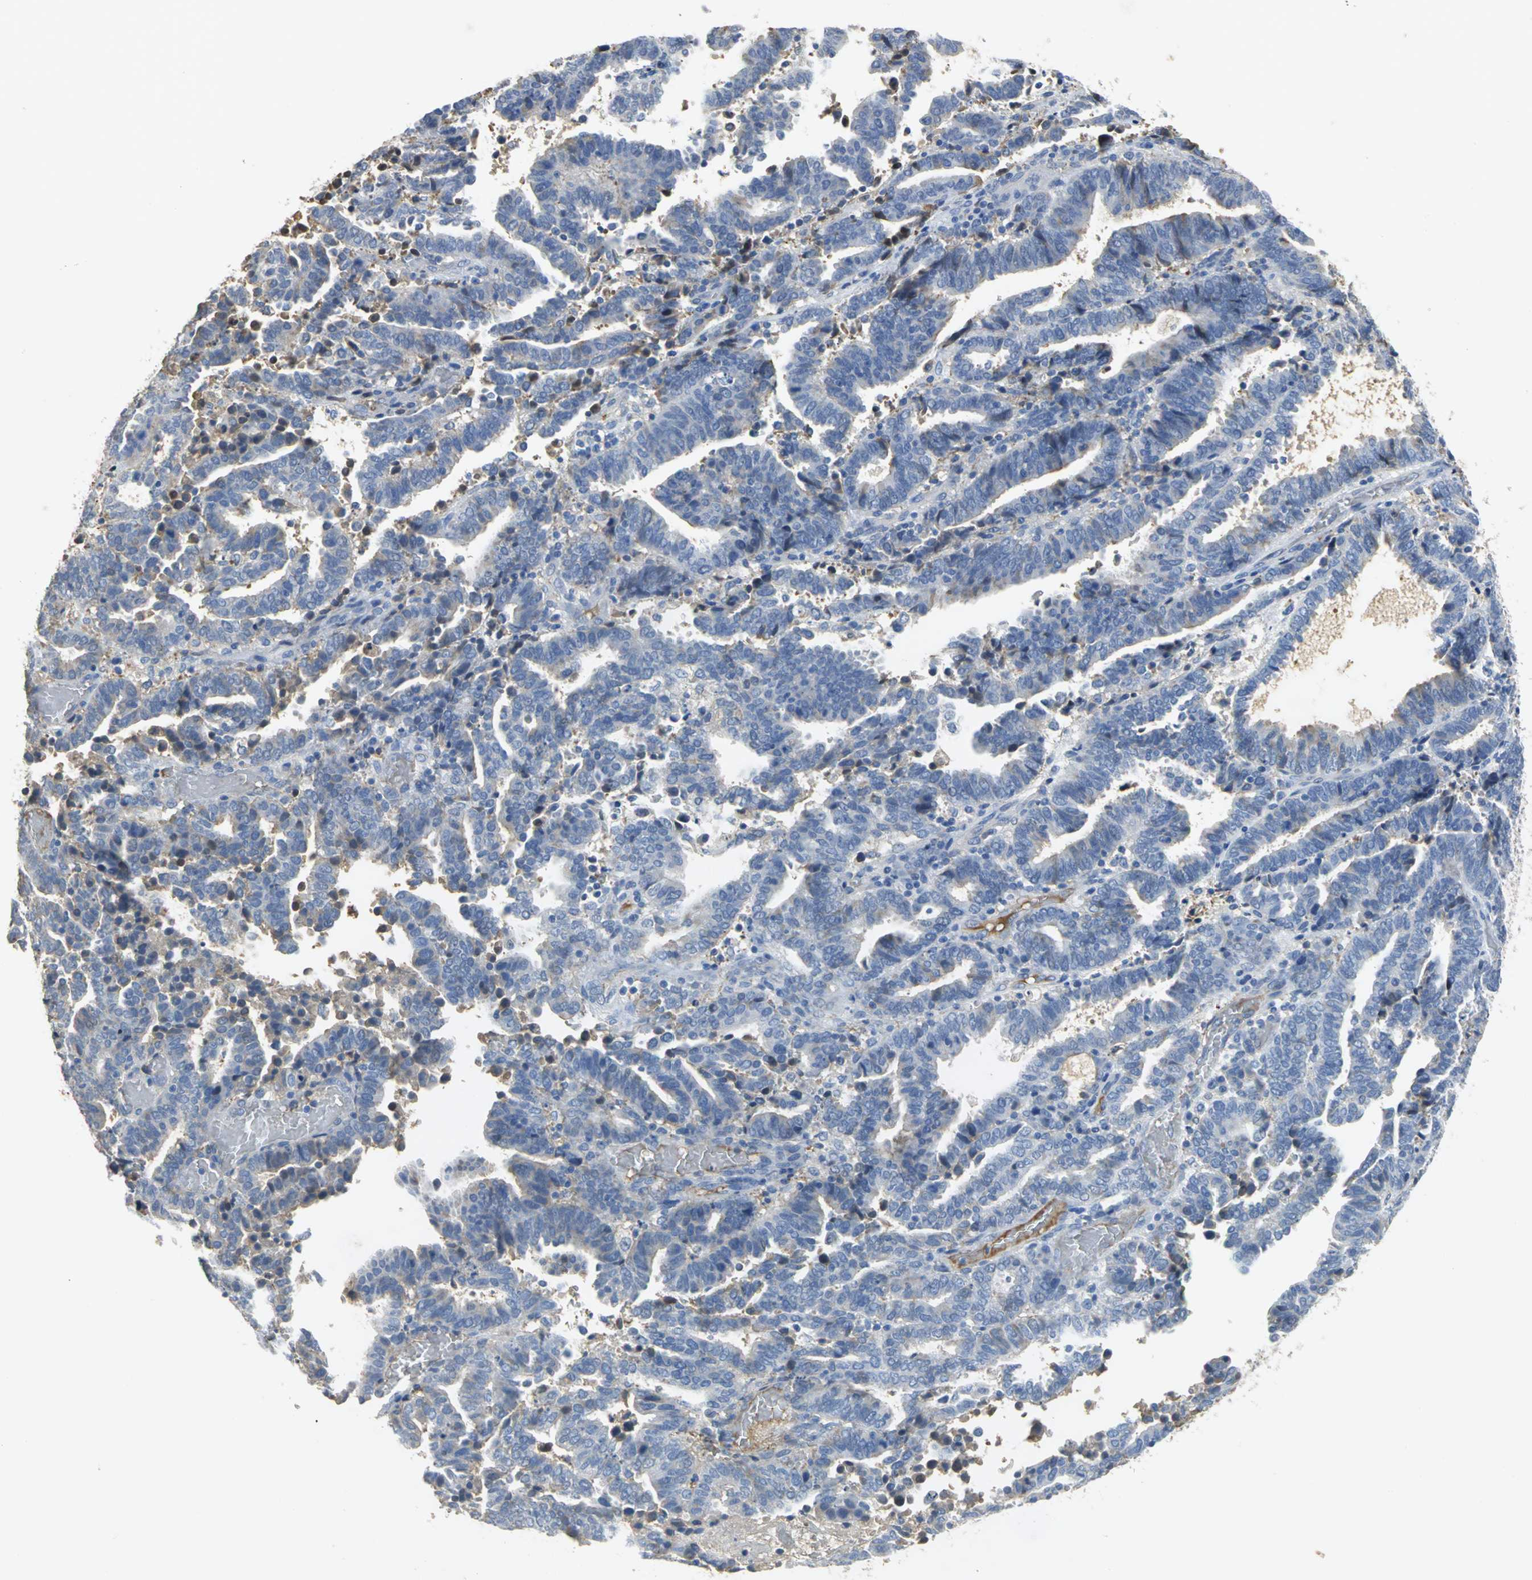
{"staining": {"intensity": "moderate", "quantity": "<25%", "location": "cytoplasmic/membranous"}, "tissue": "endometrial cancer", "cell_type": "Tumor cells", "image_type": "cancer", "snomed": [{"axis": "morphology", "description": "Adenocarcinoma, NOS"}, {"axis": "topography", "description": "Uterus"}], "caption": "A brown stain shows moderate cytoplasmic/membranous staining of a protein in human adenocarcinoma (endometrial) tumor cells. (DAB = brown stain, brightfield microscopy at high magnification).", "gene": "GYG2", "patient": {"sex": "female", "age": 83}}